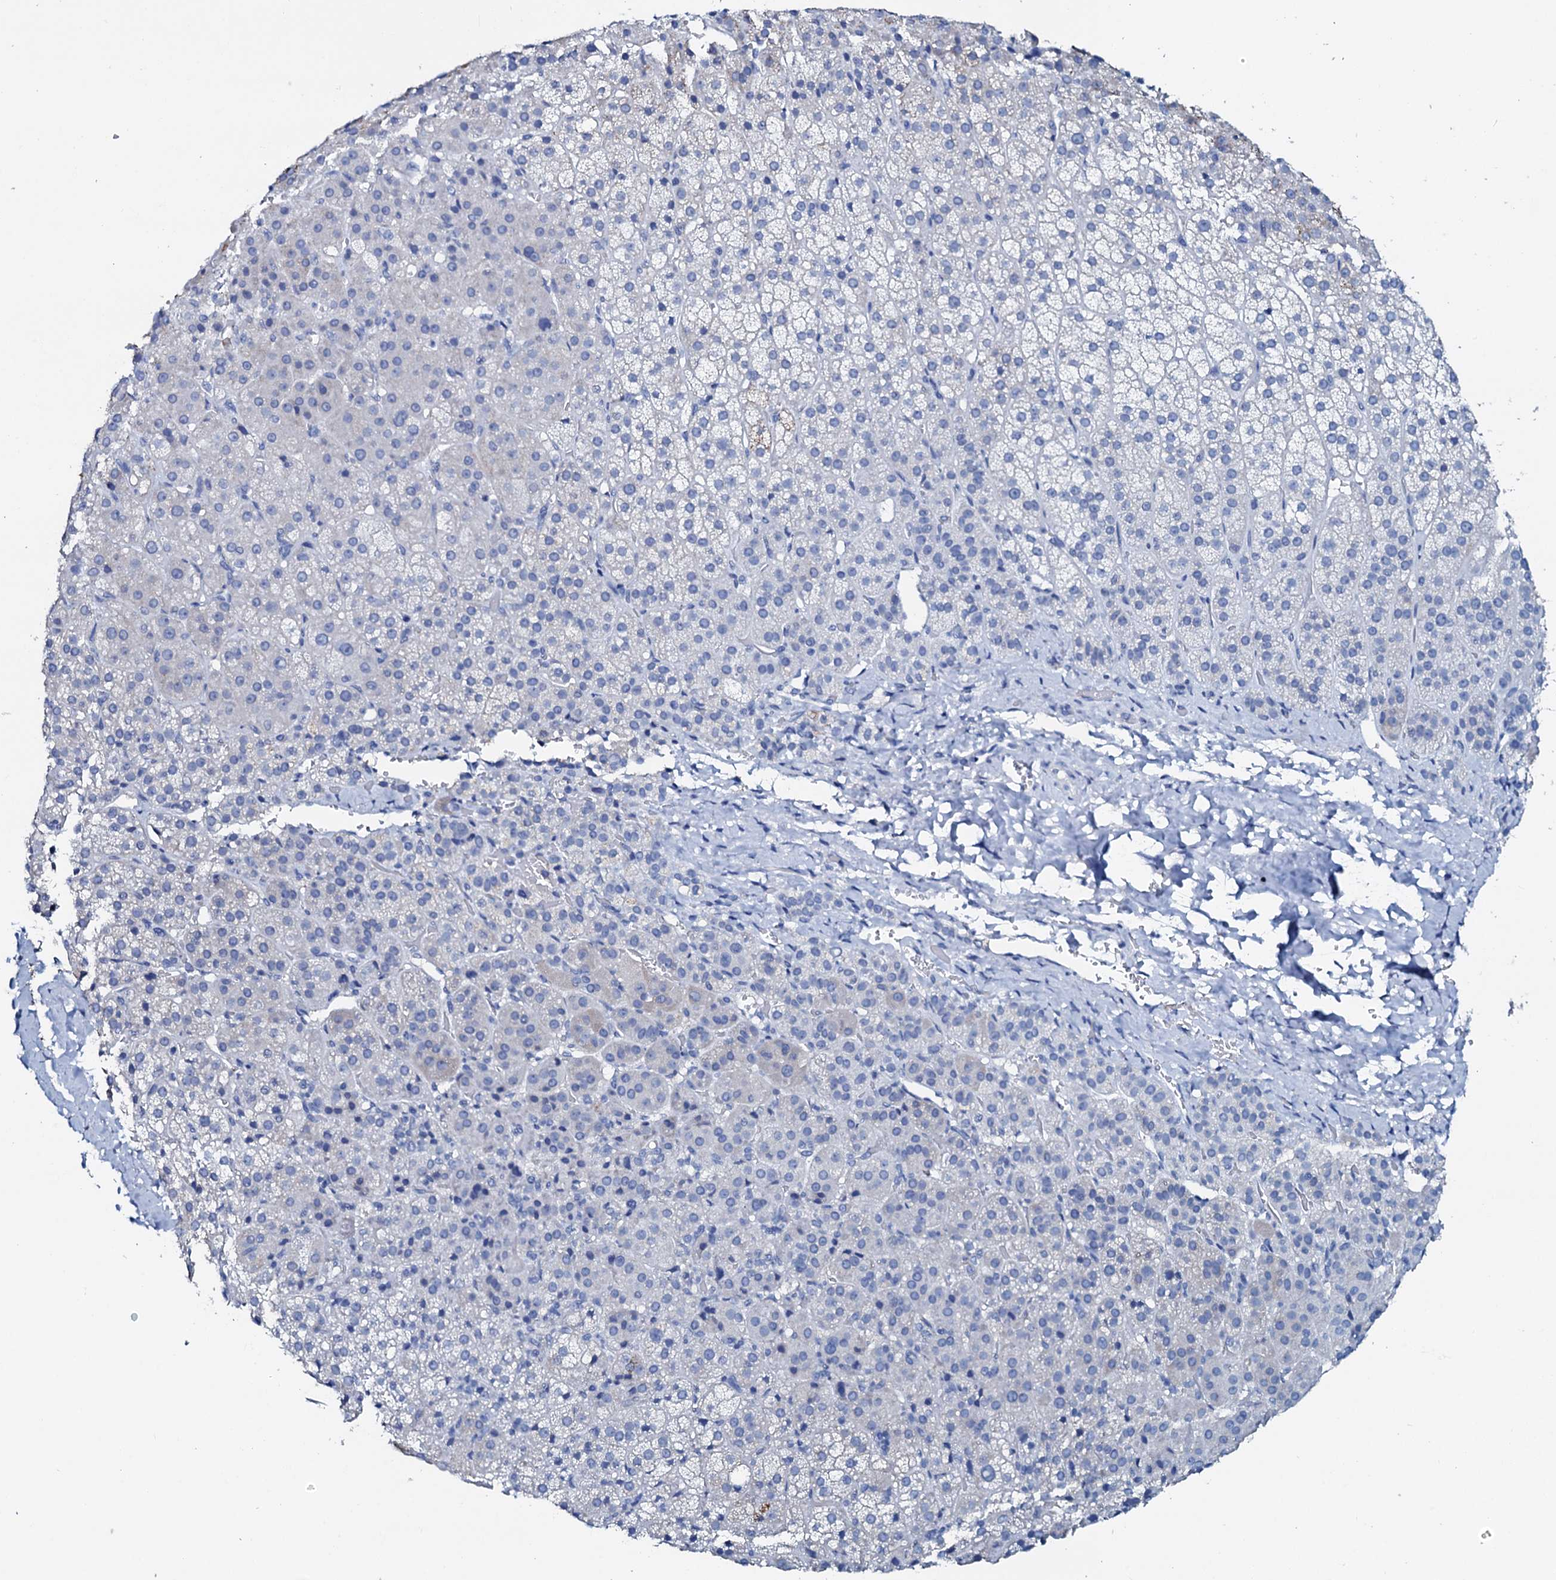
{"staining": {"intensity": "negative", "quantity": "none", "location": "none"}, "tissue": "adrenal gland", "cell_type": "Glandular cells", "image_type": "normal", "snomed": [{"axis": "morphology", "description": "Normal tissue, NOS"}, {"axis": "topography", "description": "Adrenal gland"}], "caption": "A high-resolution histopathology image shows immunohistochemistry staining of unremarkable adrenal gland, which shows no significant staining in glandular cells.", "gene": "AMER2", "patient": {"sex": "female", "age": 57}}